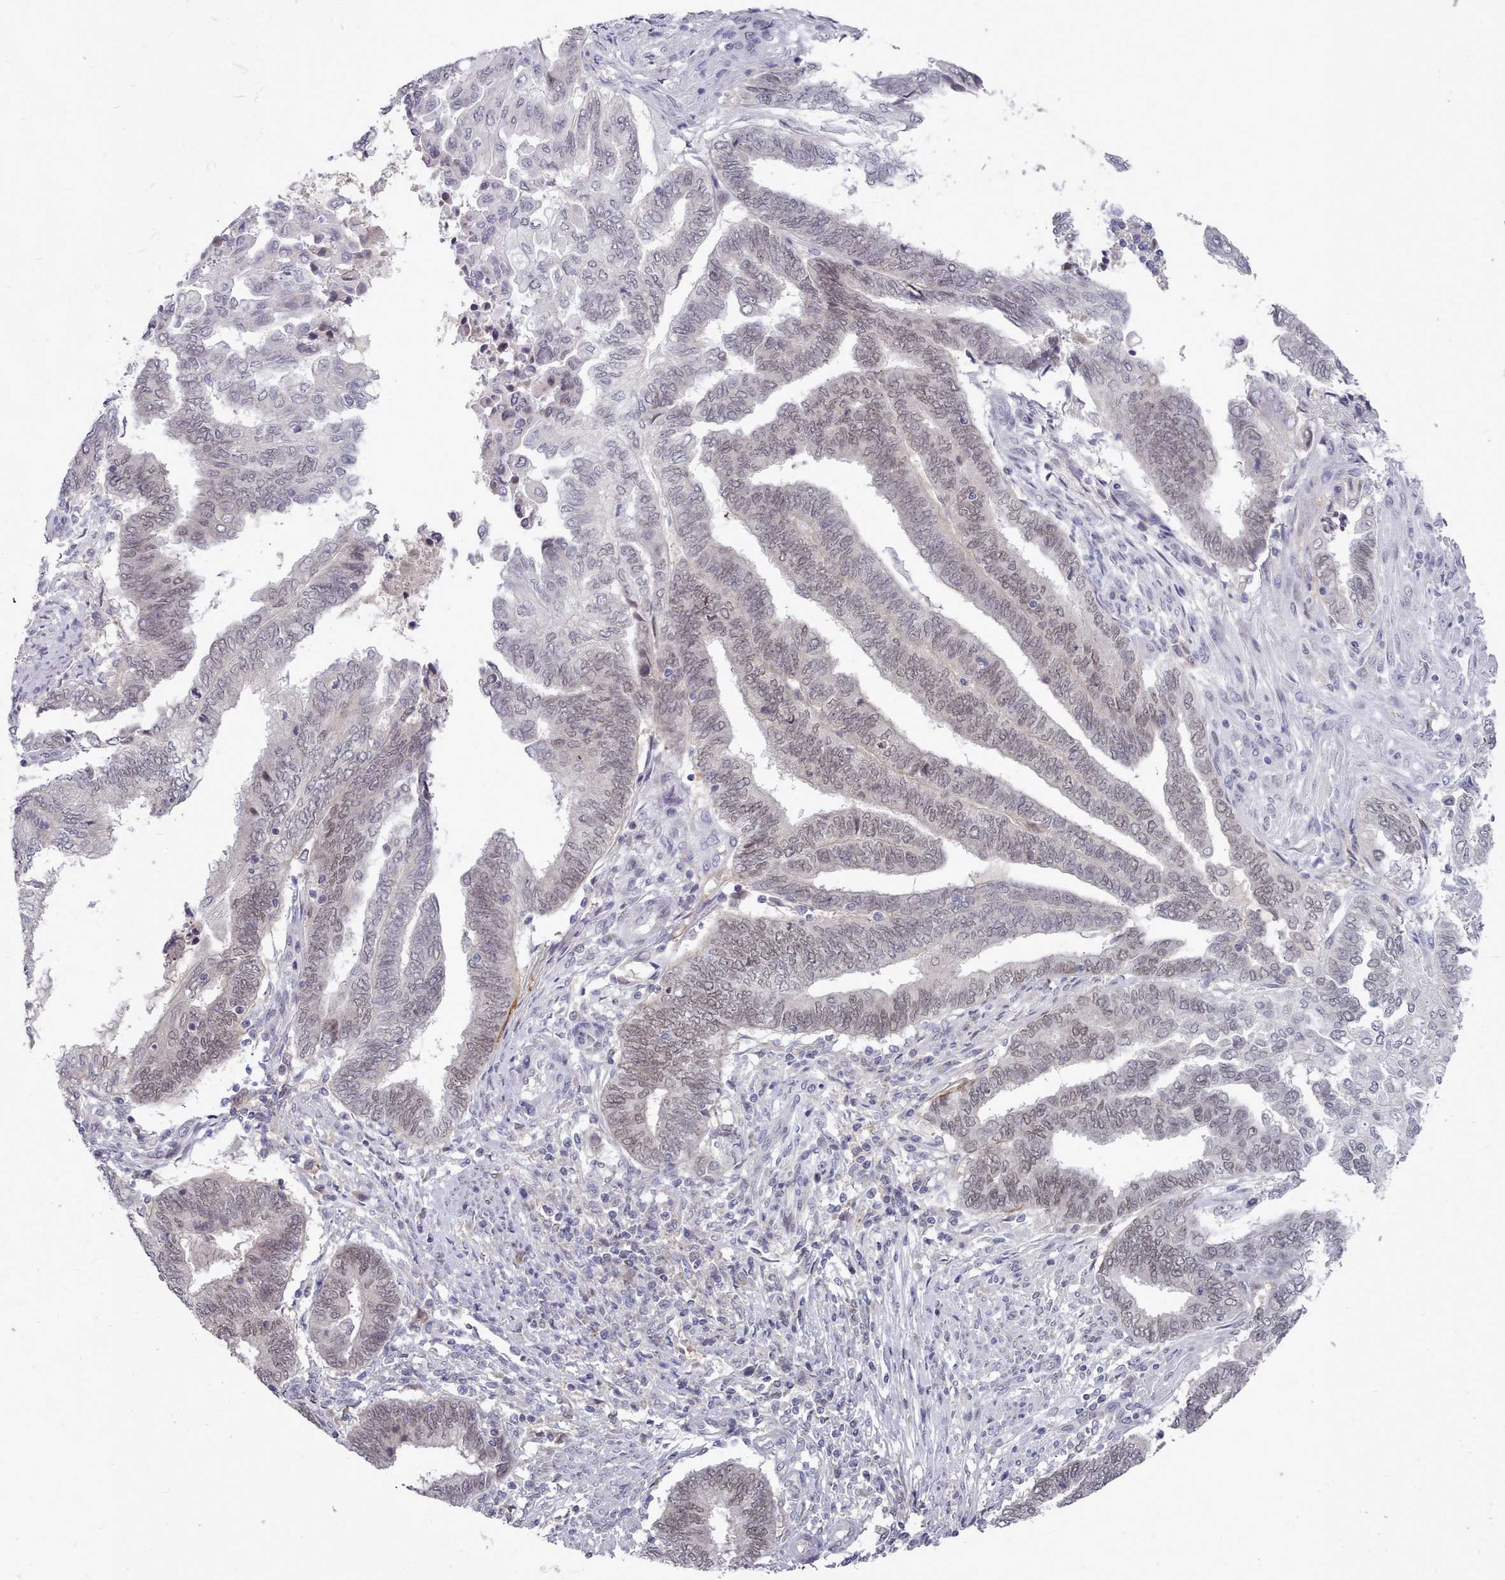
{"staining": {"intensity": "weak", "quantity": "25%-75%", "location": "nuclear"}, "tissue": "endometrial cancer", "cell_type": "Tumor cells", "image_type": "cancer", "snomed": [{"axis": "morphology", "description": "Adenocarcinoma, NOS"}, {"axis": "topography", "description": "Uterus"}, {"axis": "topography", "description": "Endometrium"}], "caption": "This micrograph demonstrates adenocarcinoma (endometrial) stained with immunohistochemistry (IHC) to label a protein in brown. The nuclear of tumor cells show weak positivity for the protein. Nuclei are counter-stained blue.", "gene": "GINS1", "patient": {"sex": "female", "age": 70}}